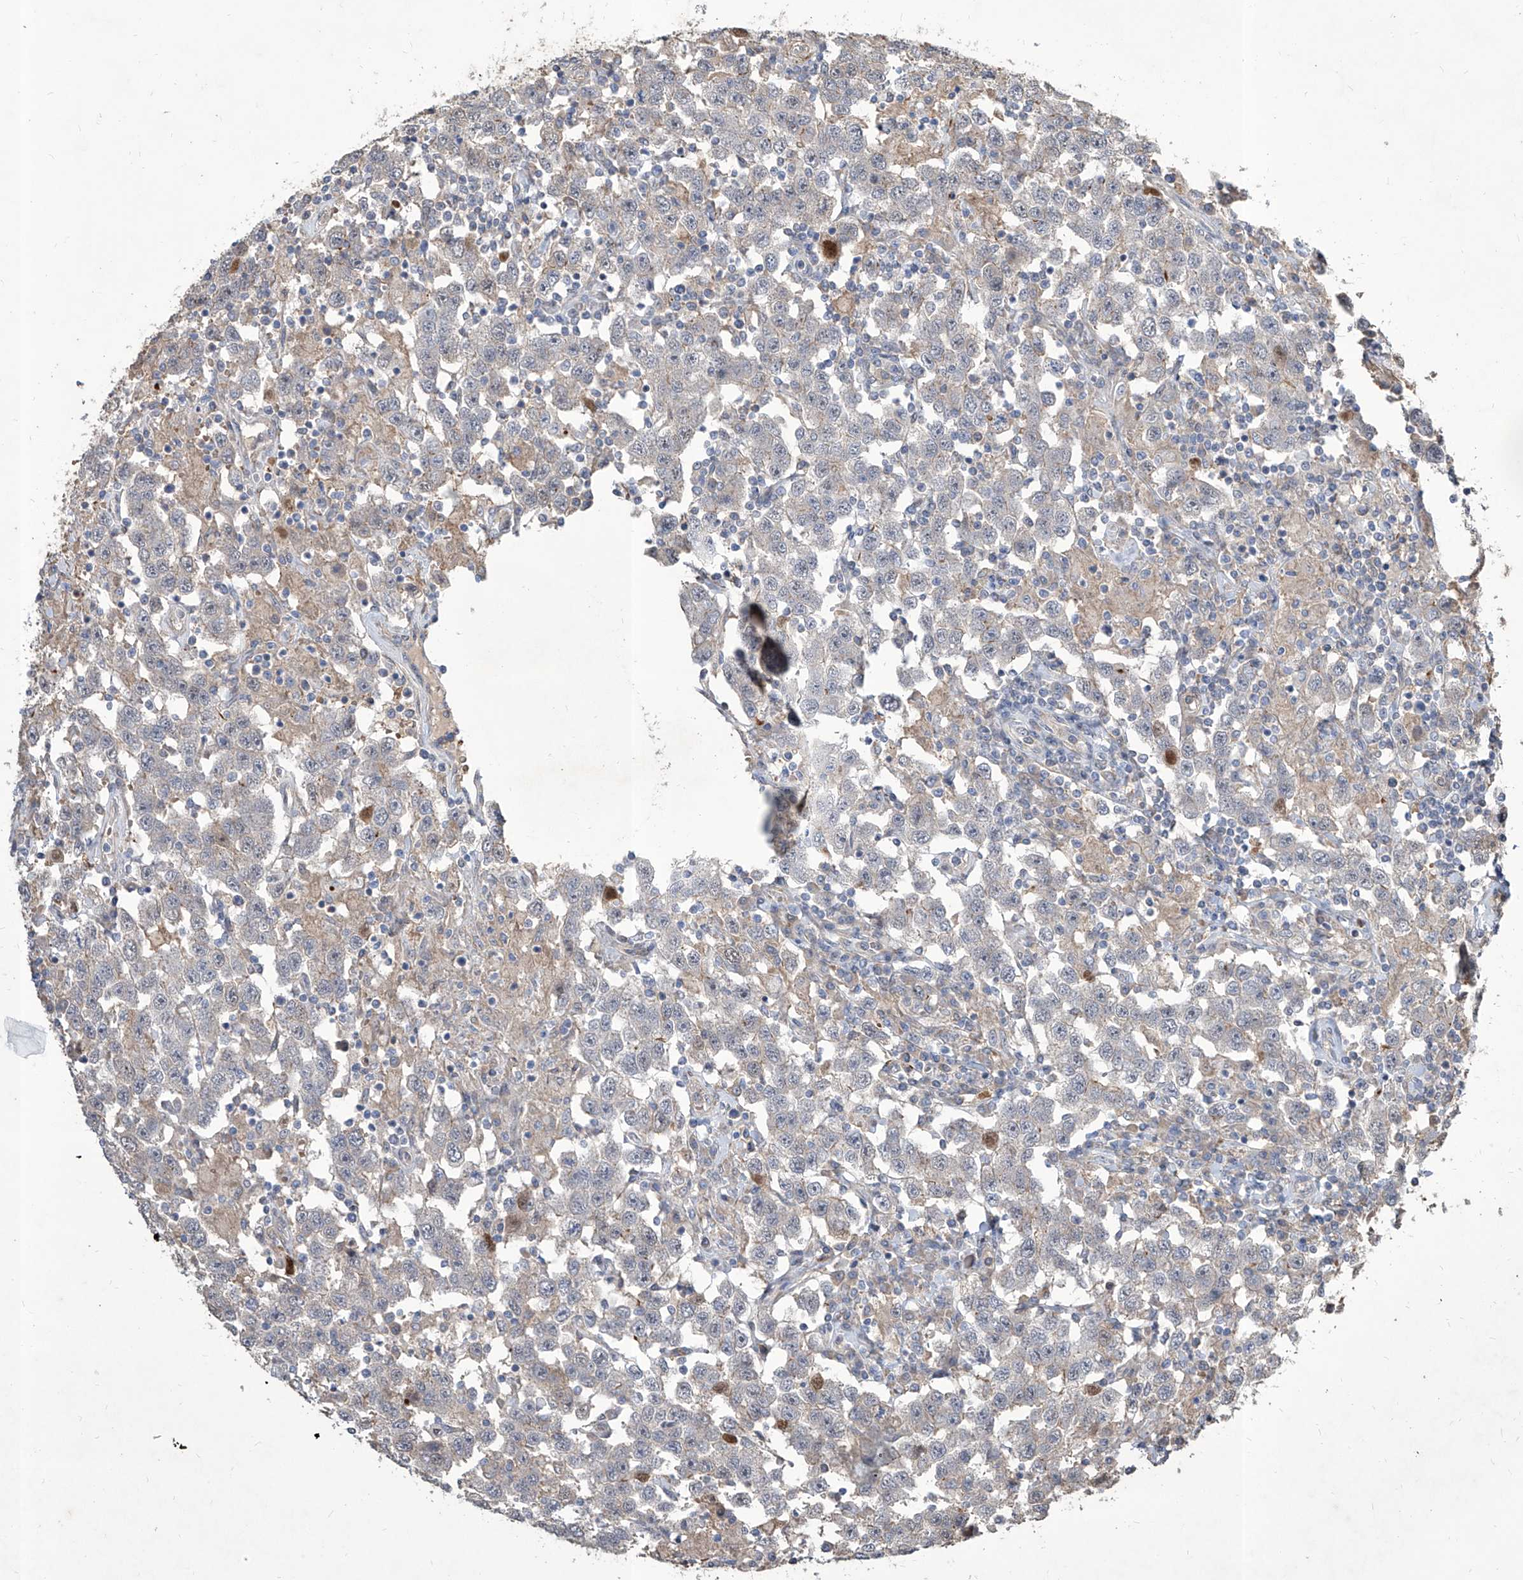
{"staining": {"intensity": "negative", "quantity": "none", "location": "none"}, "tissue": "testis cancer", "cell_type": "Tumor cells", "image_type": "cancer", "snomed": [{"axis": "morphology", "description": "Seminoma, NOS"}, {"axis": "topography", "description": "Testis"}], "caption": "An immunohistochemistry (IHC) histopathology image of testis cancer is shown. There is no staining in tumor cells of testis cancer. Nuclei are stained in blue.", "gene": "FAM83B", "patient": {"sex": "male", "age": 41}}